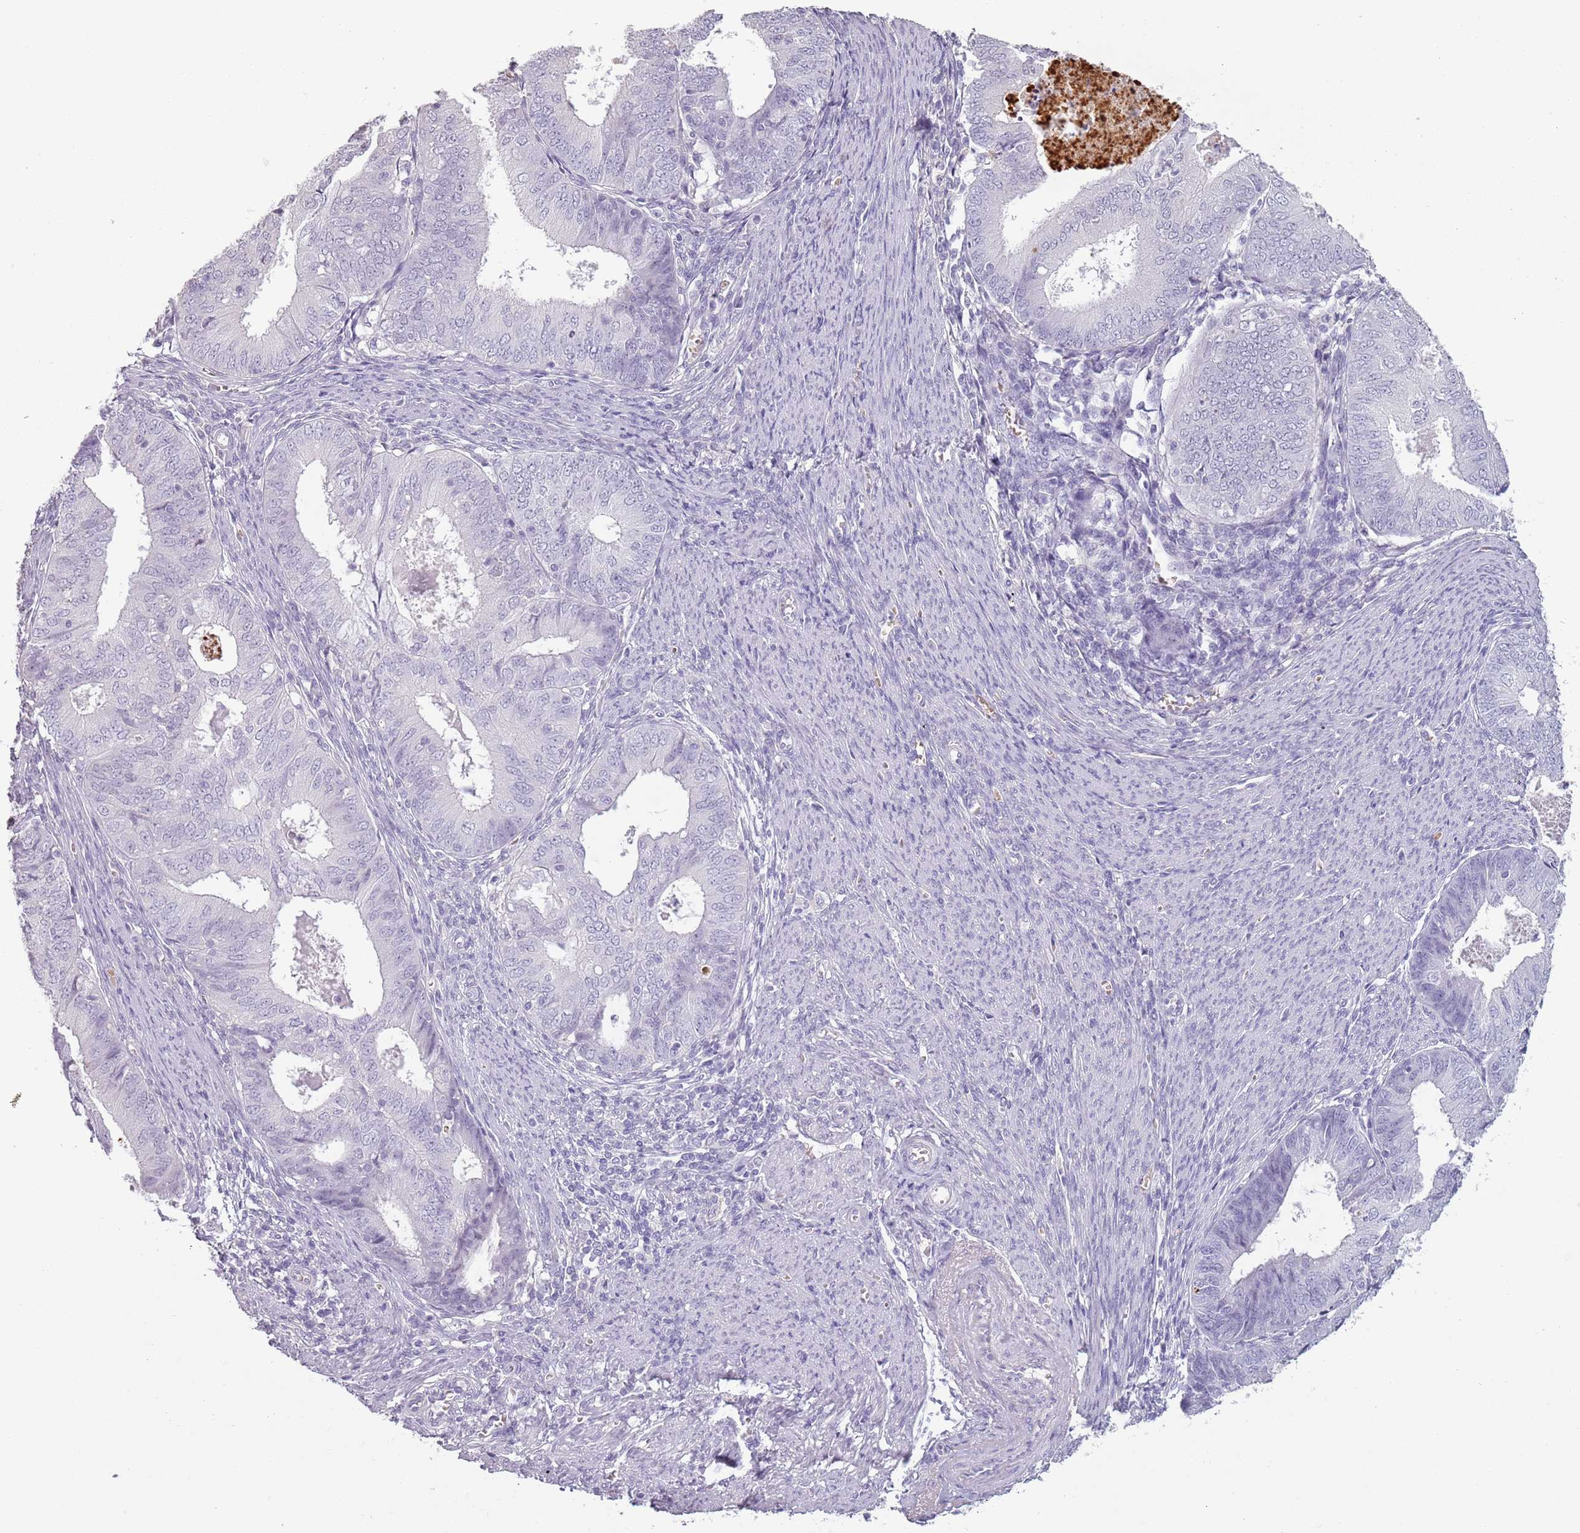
{"staining": {"intensity": "negative", "quantity": "none", "location": "none"}, "tissue": "endometrial cancer", "cell_type": "Tumor cells", "image_type": "cancer", "snomed": [{"axis": "morphology", "description": "Adenocarcinoma, NOS"}, {"axis": "topography", "description": "Endometrium"}], "caption": "Immunohistochemistry photomicrograph of neoplastic tissue: human adenocarcinoma (endometrial) stained with DAB (3,3'-diaminobenzidine) shows no significant protein positivity in tumor cells.", "gene": "PIEZO1", "patient": {"sex": "female", "age": 57}}